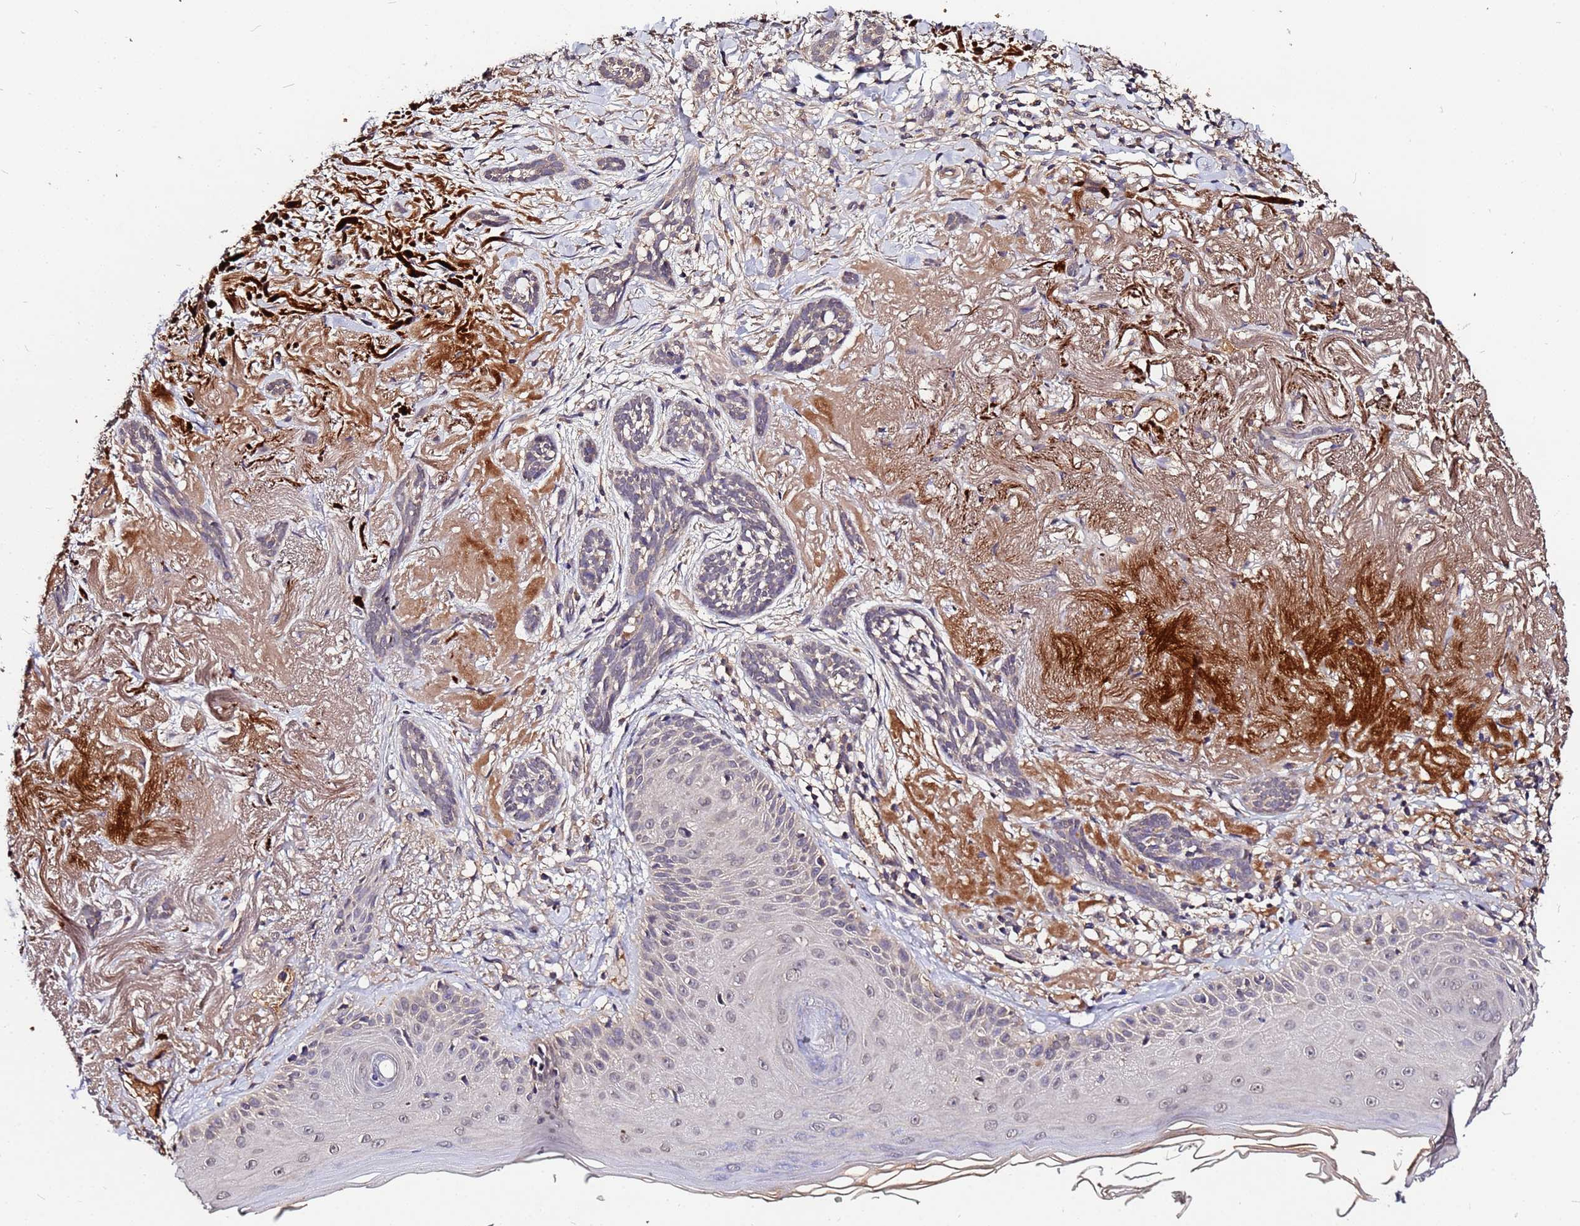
{"staining": {"intensity": "negative", "quantity": "none", "location": "none"}, "tissue": "skin cancer", "cell_type": "Tumor cells", "image_type": "cancer", "snomed": [{"axis": "morphology", "description": "Basal cell carcinoma"}, {"axis": "topography", "description": "Skin"}], "caption": "Immunohistochemistry (IHC) of basal cell carcinoma (skin) reveals no staining in tumor cells. (DAB immunohistochemistry visualized using brightfield microscopy, high magnification).", "gene": "MTERF1", "patient": {"sex": "male", "age": 71}}